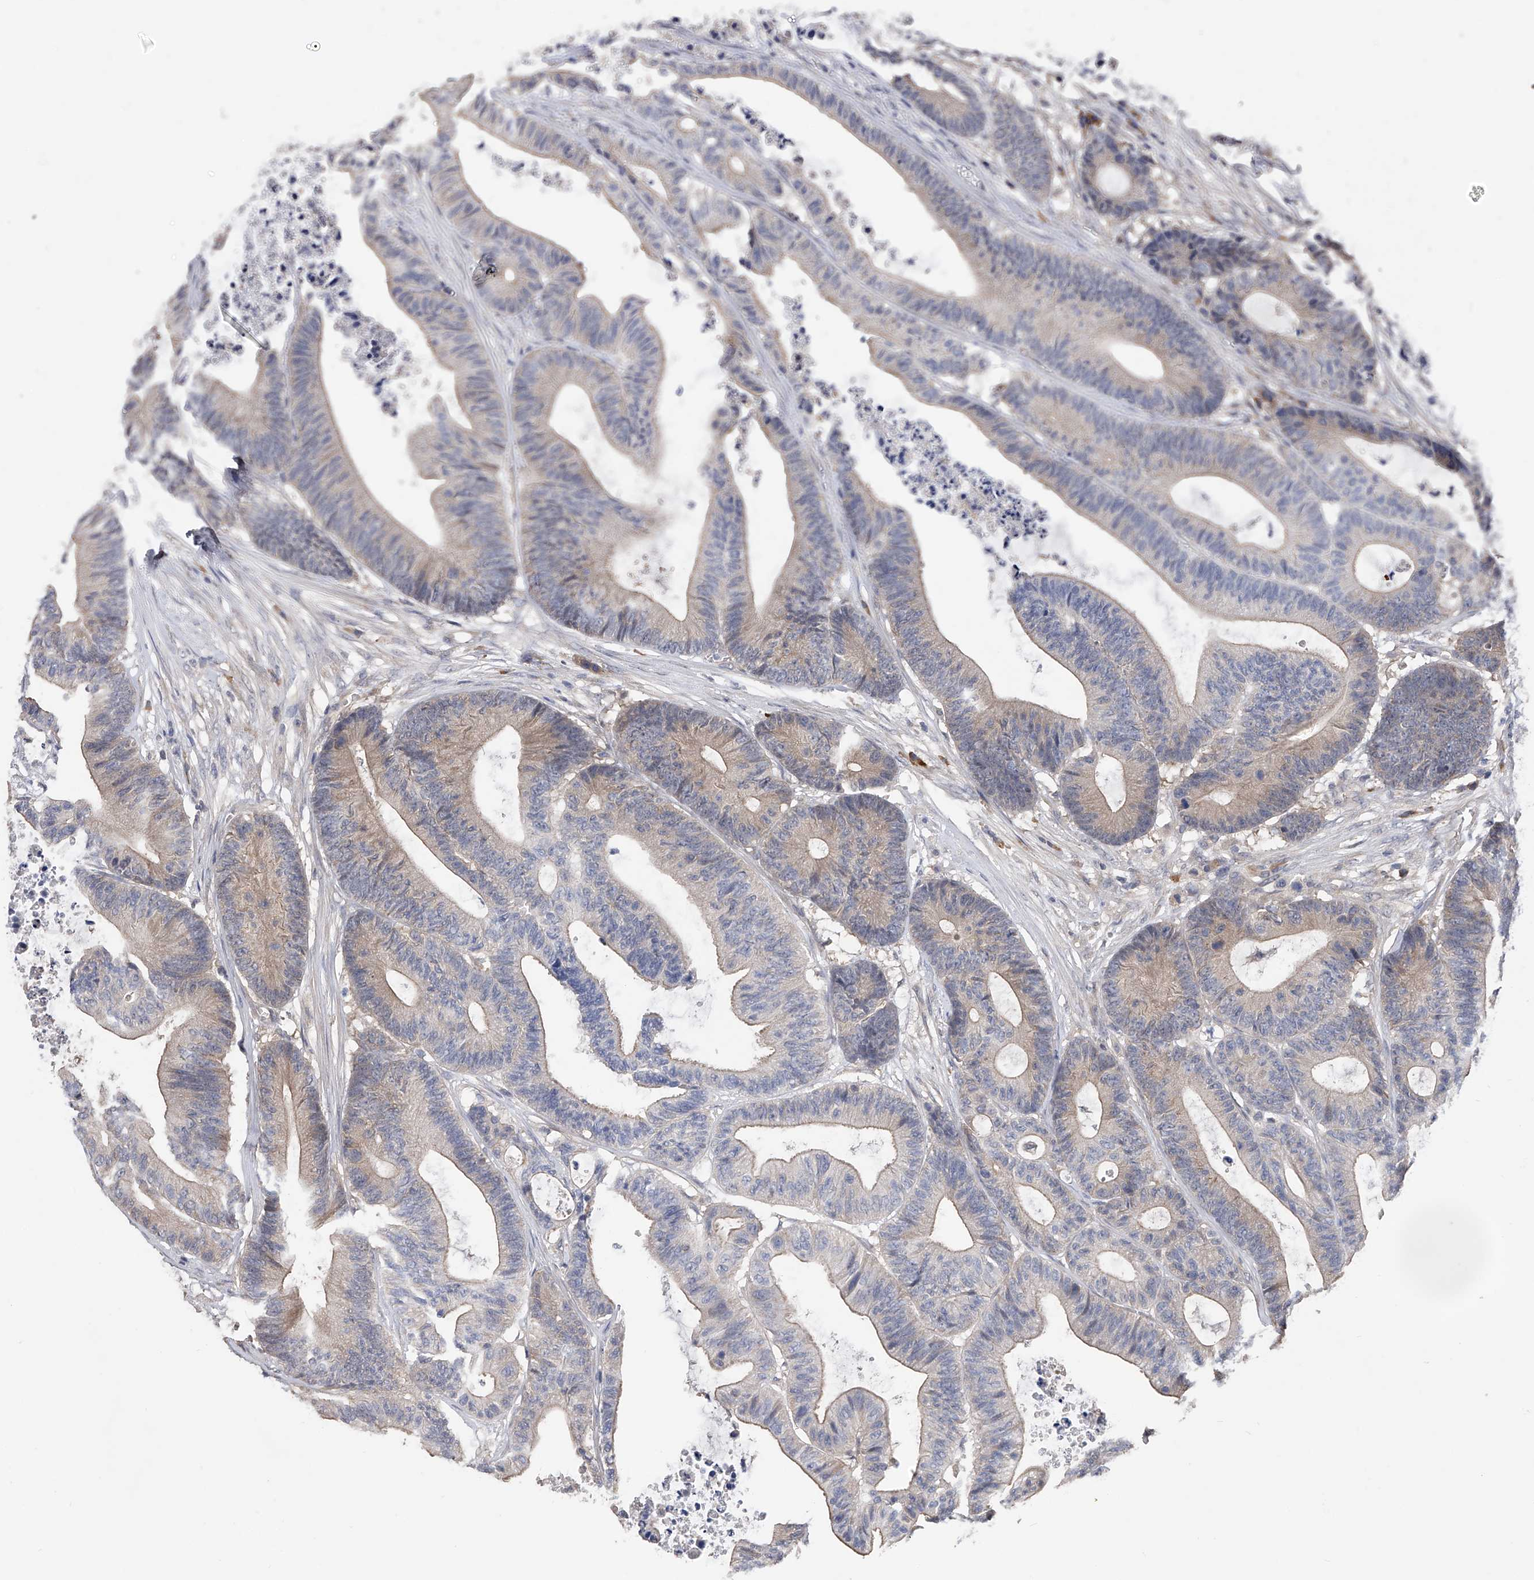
{"staining": {"intensity": "weak", "quantity": "<25%", "location": "cytoplasmic/membranous"}, "tissue": "colorectal cancer", "cell_type": "Tumor cells", "image_type": "cancer", "snomed": [{"axis": "morphology", "description": "Adenocarcinoma, NOS"}, {"axis": "topography", "description": "Colon"}], "caption": "This image is of adenocarcinoma (colorectal) stained with immunohistochemistry to label a protein in brown with the nuclei are counter-stained blue. There is no expression in tumor cells.", "gene": "CFAP298", "patient": {"sex": "female", "age": 84}}